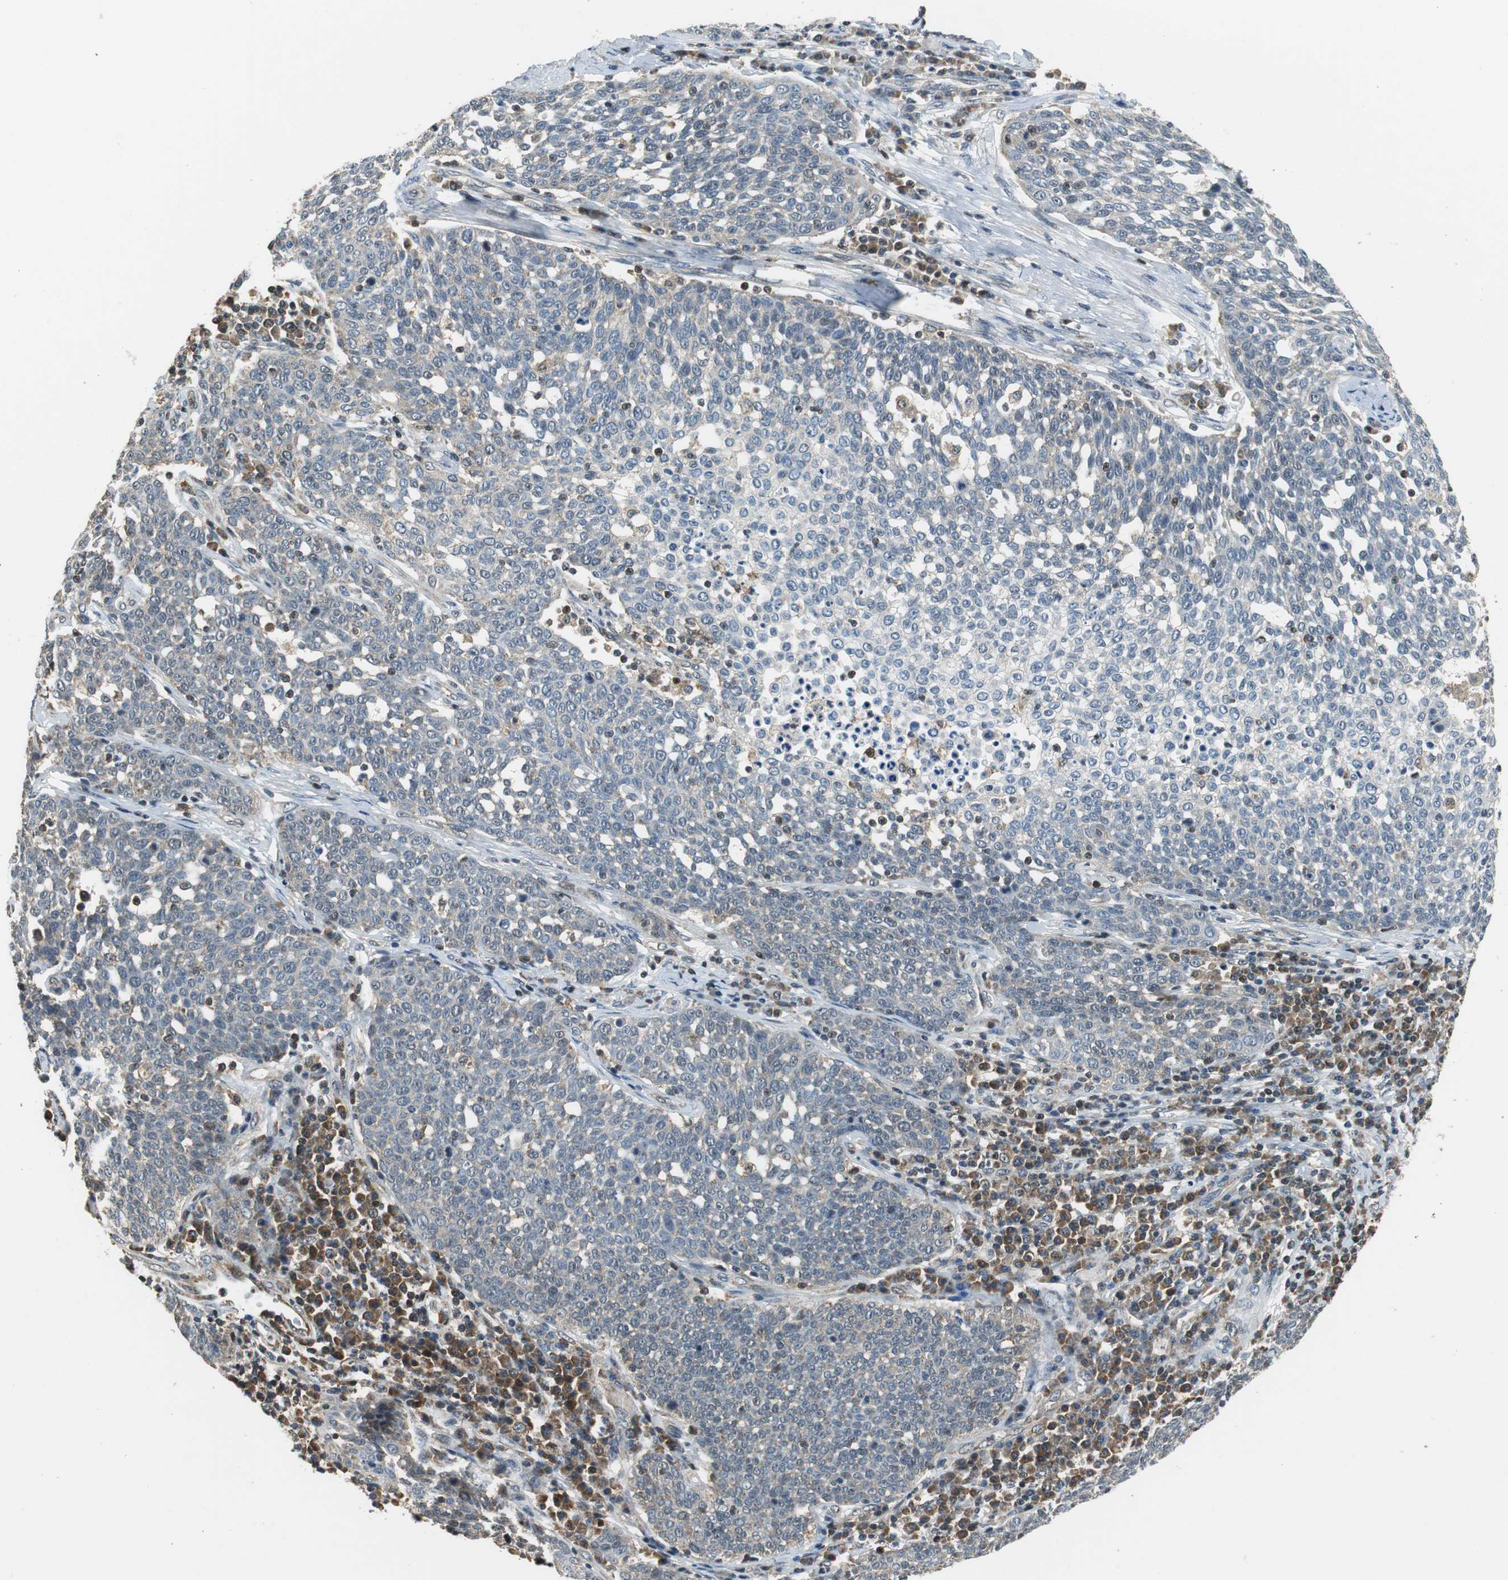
{"staining": {"intensity": "weak", "quantity": "<25%", "location": "cytoplasmic/membranous"}, "tissue": "cervical cancer", "cell_type": "Tumor cells", "image_type": "cancer", "snomed": [{"axis": "morphology", "description": "Squamous cell carcinoma, NOS"}, {"axis": "topography", "description": "Cervix"}], "caption": "DAB immunohistochemical staining of squamous cell carcinoma (cervical) shows no significant staining in tumor cells. Brightfield microscopy of immunohistochemistry (IHC) stained with DAB (brown) and hematoxylin (blue), captured at high magnification.", "gene": "GSDMD", "patient": {"sex": "female", "age": 34}}